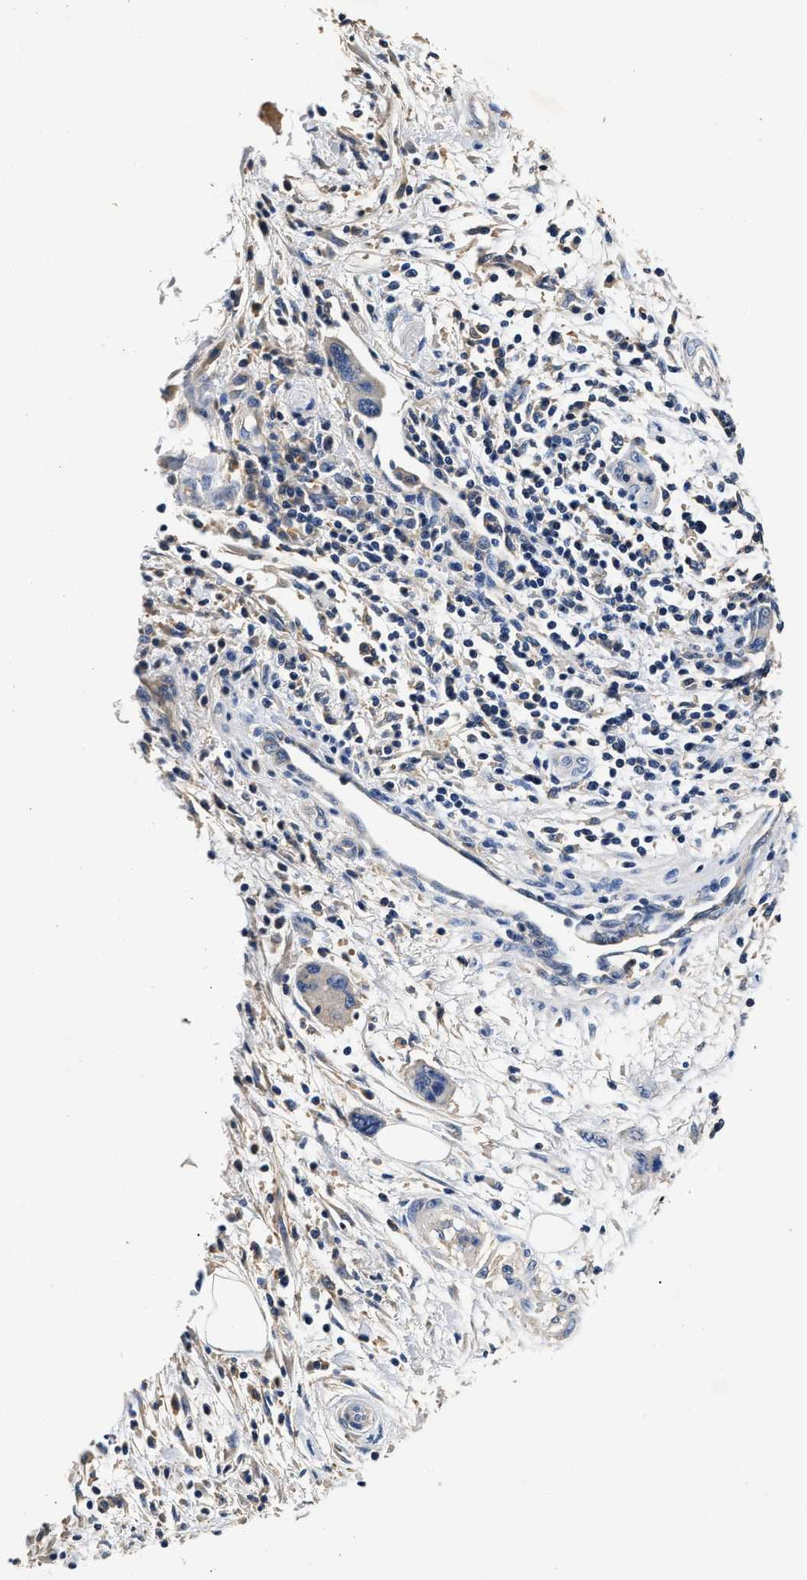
{"staining": {"intensity": "negative", "quantity": "none", "location": "none"}, "tissue": "pancreatic cancer", "cell_type": "Tumor cells", "image_type": "cancer", "snomed": [{"axis": "morphology", "description": "Normal tissue, NOS"}, {"axis": "morphology", "description": "Adenocarcinoma, NOS"}, {"axis": "topography", "description": "Pancreas"}], "caption": "A micrograph of human pancreatic cancer (adenocarcinoma) is negative for staining in tumor cells. The staining was performed using DAB (3,3'-diaminobenzidine) to visualize the protein expression in brown, while the nuclei were stained in blue with hematoxylin (Magnification: 20x).", "gene": "SLCO2B1", "patient": {"sex": "female", "age": 71}}